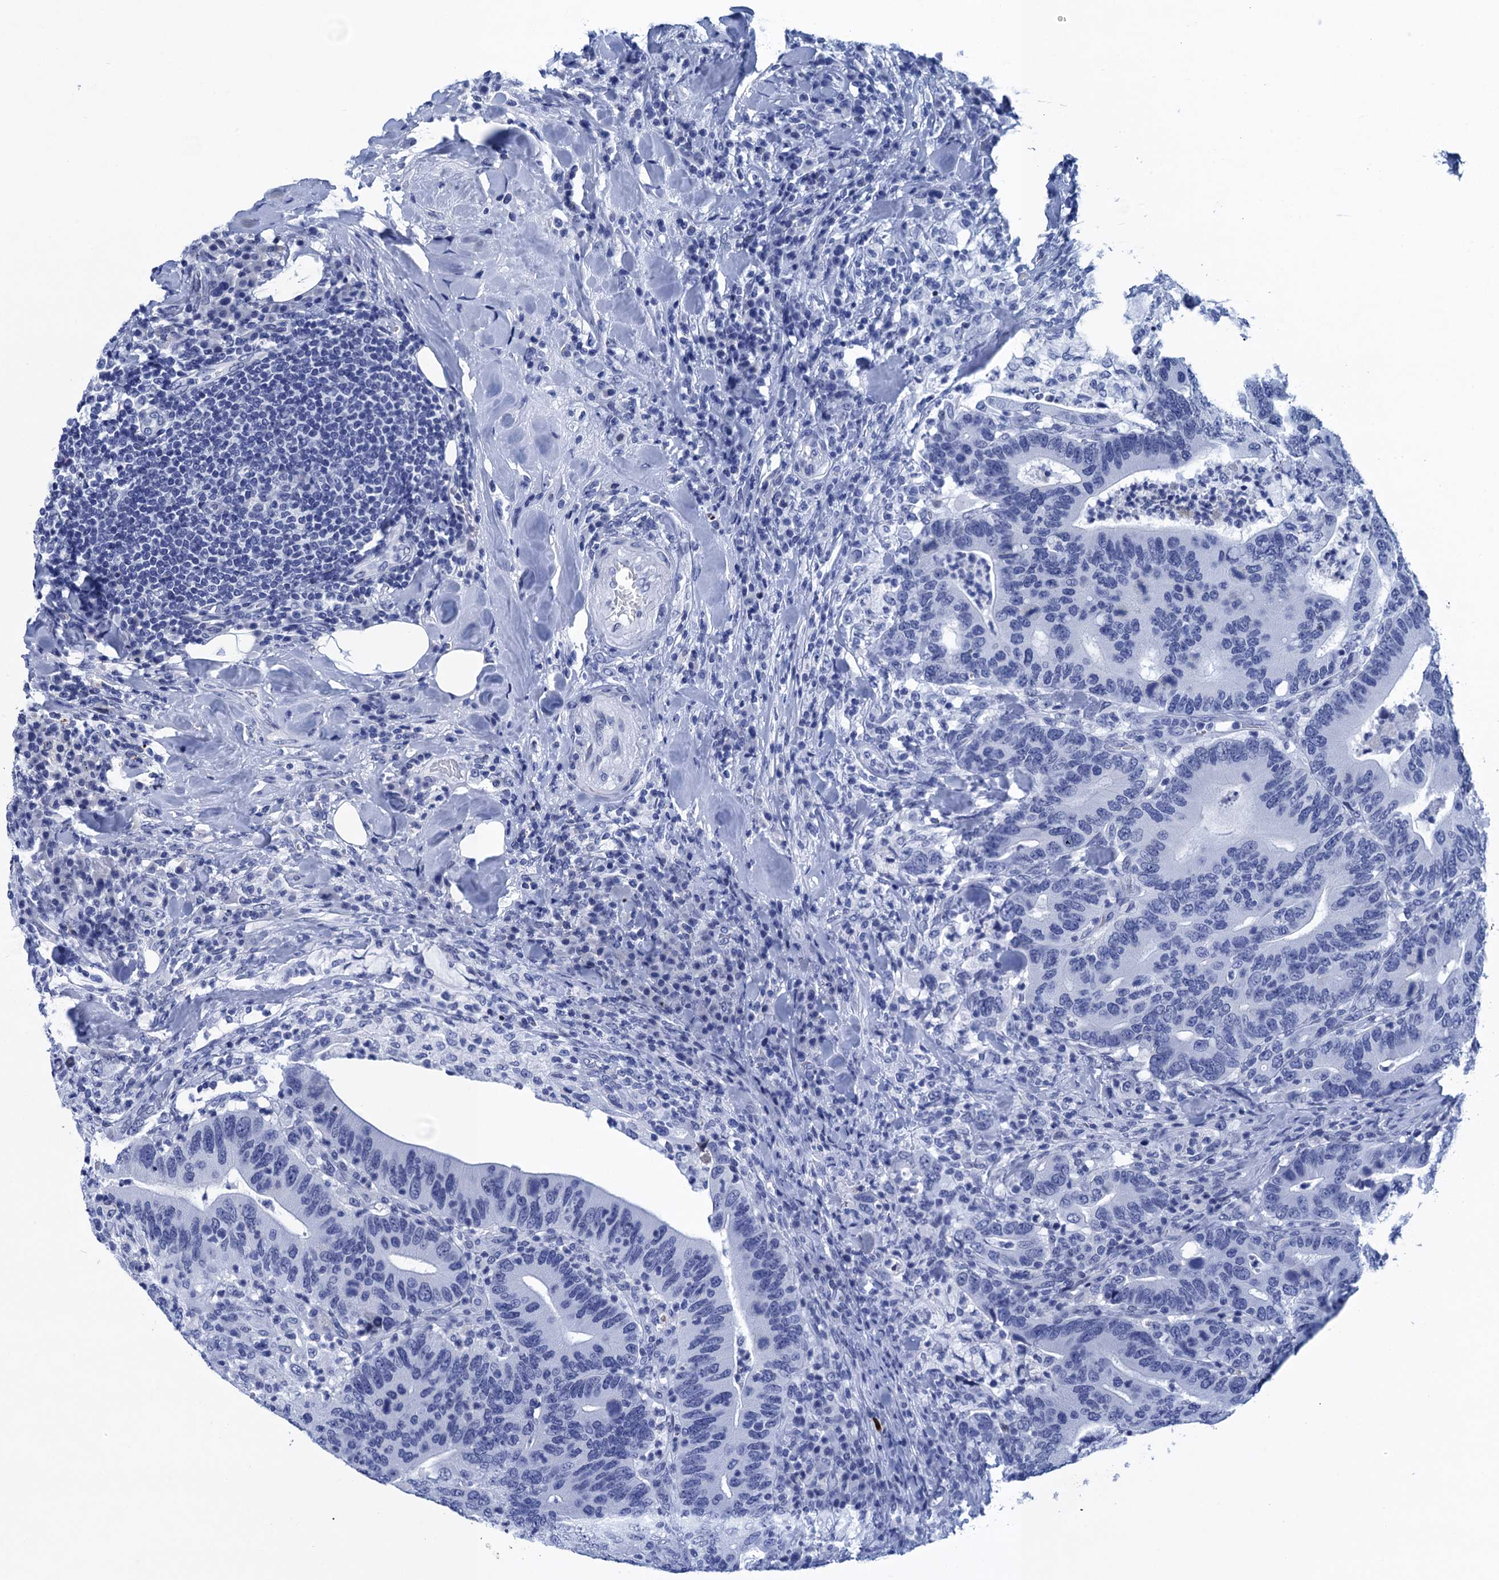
{"staining": {"intensity": "negative", "quantity": "none", "location": "none"}, "tissue": "colorectal cancer", "cell_type": "Tumor cells", "image_type": "cancer", "snomed": [{"axis": "morphology", "description": "Adenocarcinoma, NOS"}, {"axis": "topography", "description": "Colon"}], "caption": "Immunohistochemistry (IHC) image of neoplastic tissue: human colorectal cancer stained with DAB (3,3'-diaminobenzidine) shows no significant protein staining in tumor cells.", "gene": "METTL25", "patient": {"sex": "female", "age": 66}}